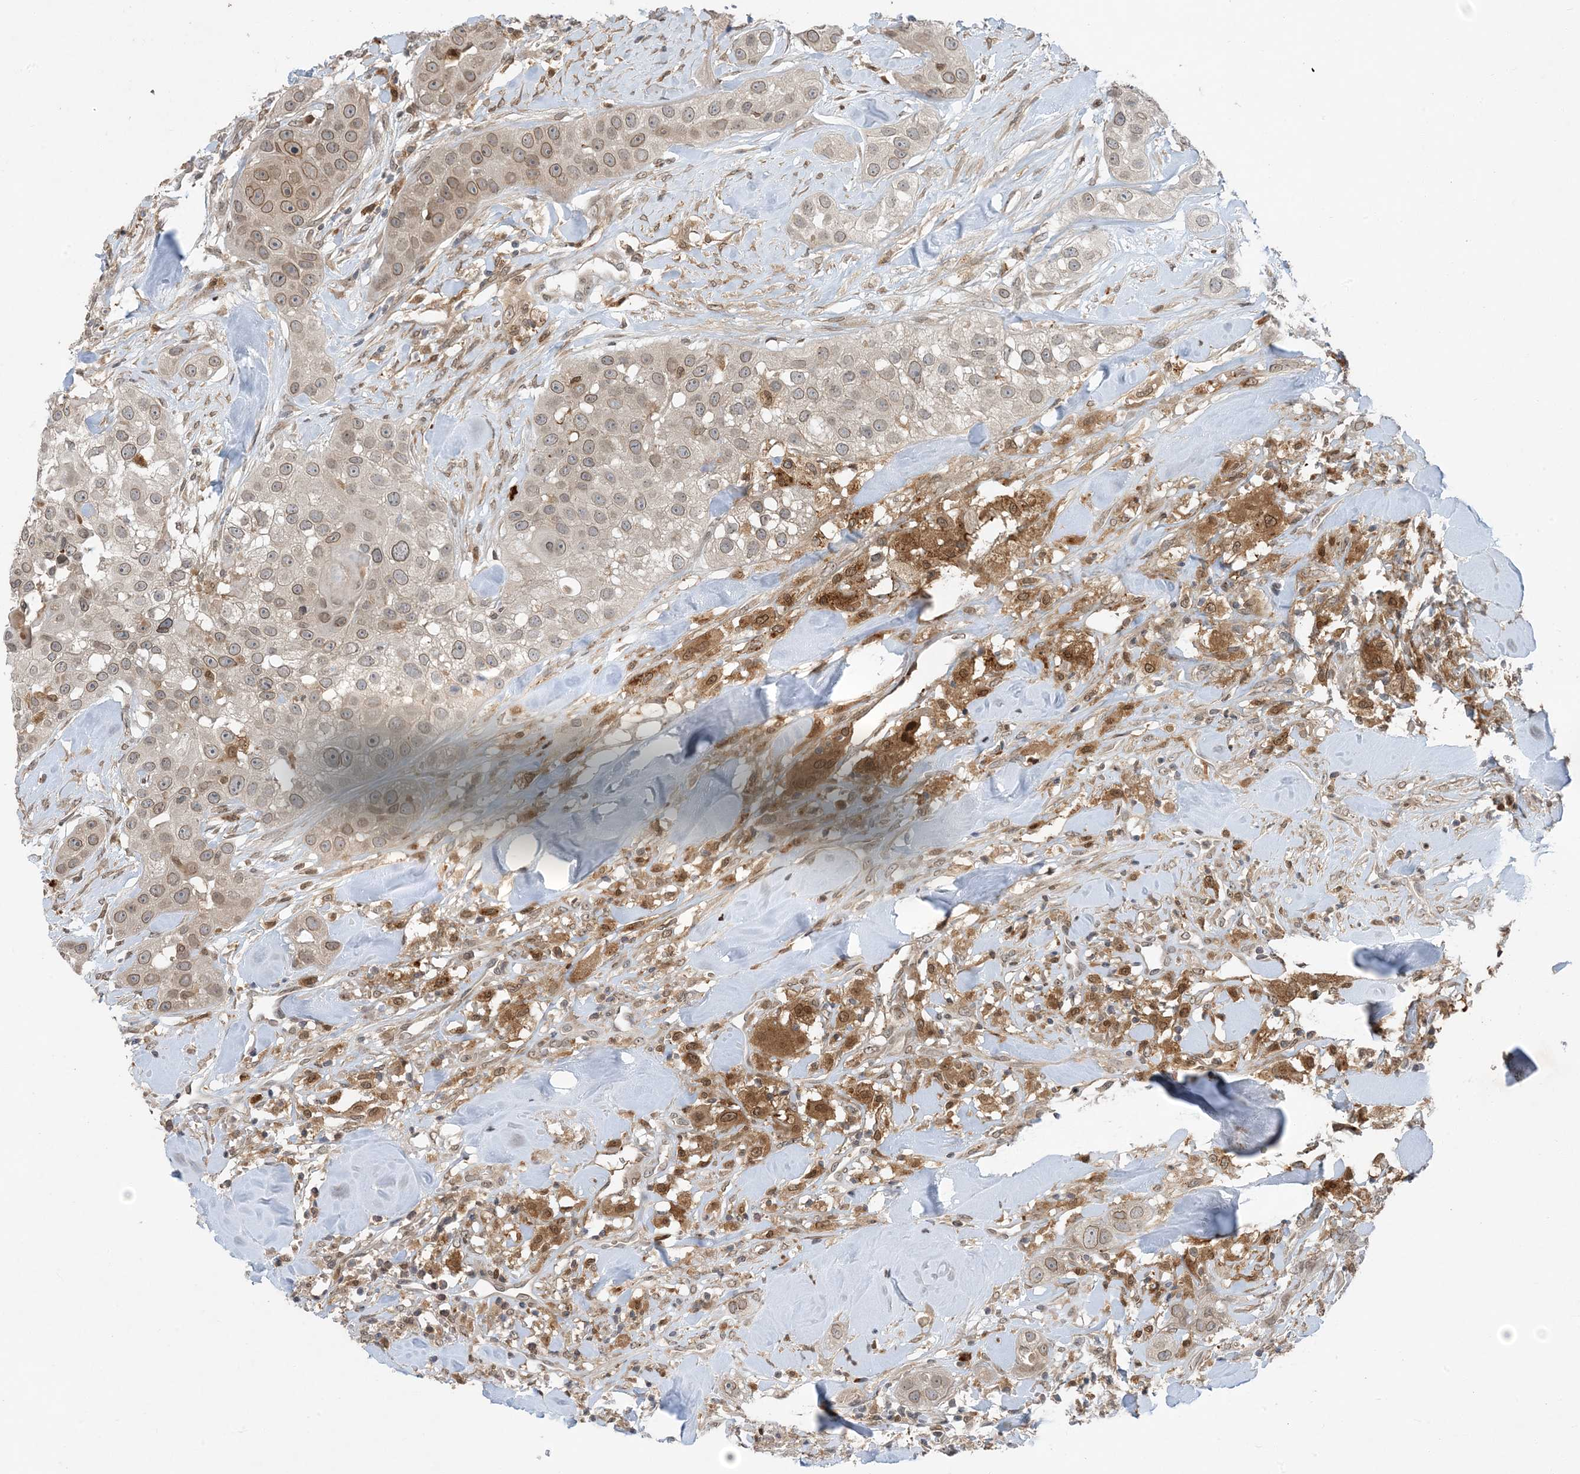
{"staining": {"intensity": "weak", "quantity": ">75%", "location": "cytoplasmic/membranous,nuclear"}, "tissue": "head and neck cancer", "cell_type": "Tumor cells", "image_type": "cancer", "snomed": [{"axis": "morphology", "description": "Normal tissue, NOS"}, {"axis": "morphology", "description": "Squamous cell carcinoma, NOS"}, {"axis": "topography", "description": "Skeletal muscle"}, {"axis": "topography", "description": "Head-Neck"}], "caption": "Head and neck cancer (squamous cell carcinoma) stained with DAB immunohistochemistry demonstrates low levels of weak cytoplasmic/membranous and nuclear positivity in about >75% of tumor cells.", "gene": "NAGK", "patient": {"sex": "male", "age": 51}}